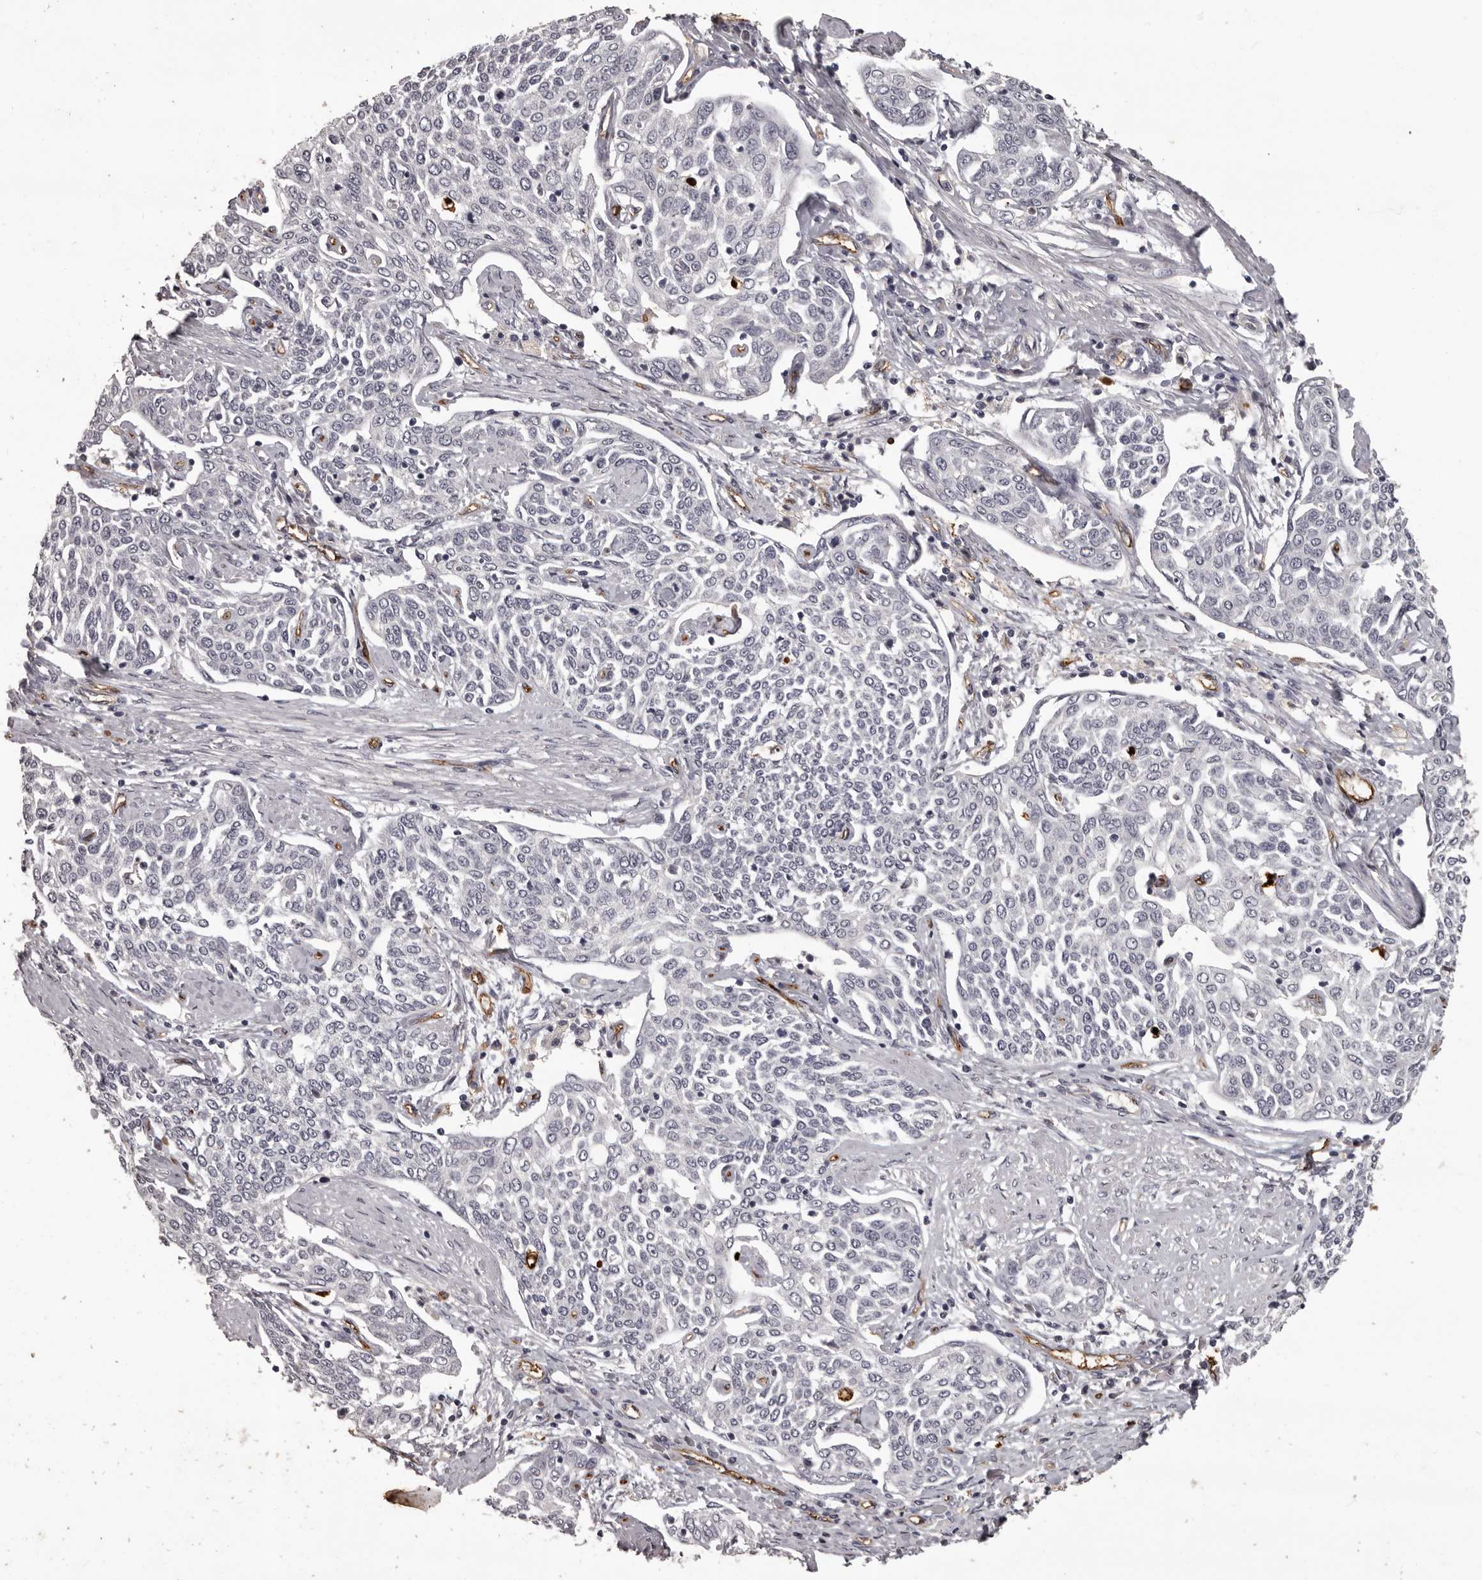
{"staining": {"intensity": "negative", "quantity": "none", "location": "none"}, "tissue": "cervical cancer", "cell_type": "Tumor cells", "image_type": "cancer", "snomed": [{"axis": "morphology", "description": "Squamous cell carcinoma, NOS"}, {"axis": "topography", "description": "Cervix"}], "caption": "Protein analysis of squamous cell carcinoma (cervical) demonstrates no significant staining in tumor cells.", "gene": "GPR78", "patient": {"sex": "female", "age": 34}}